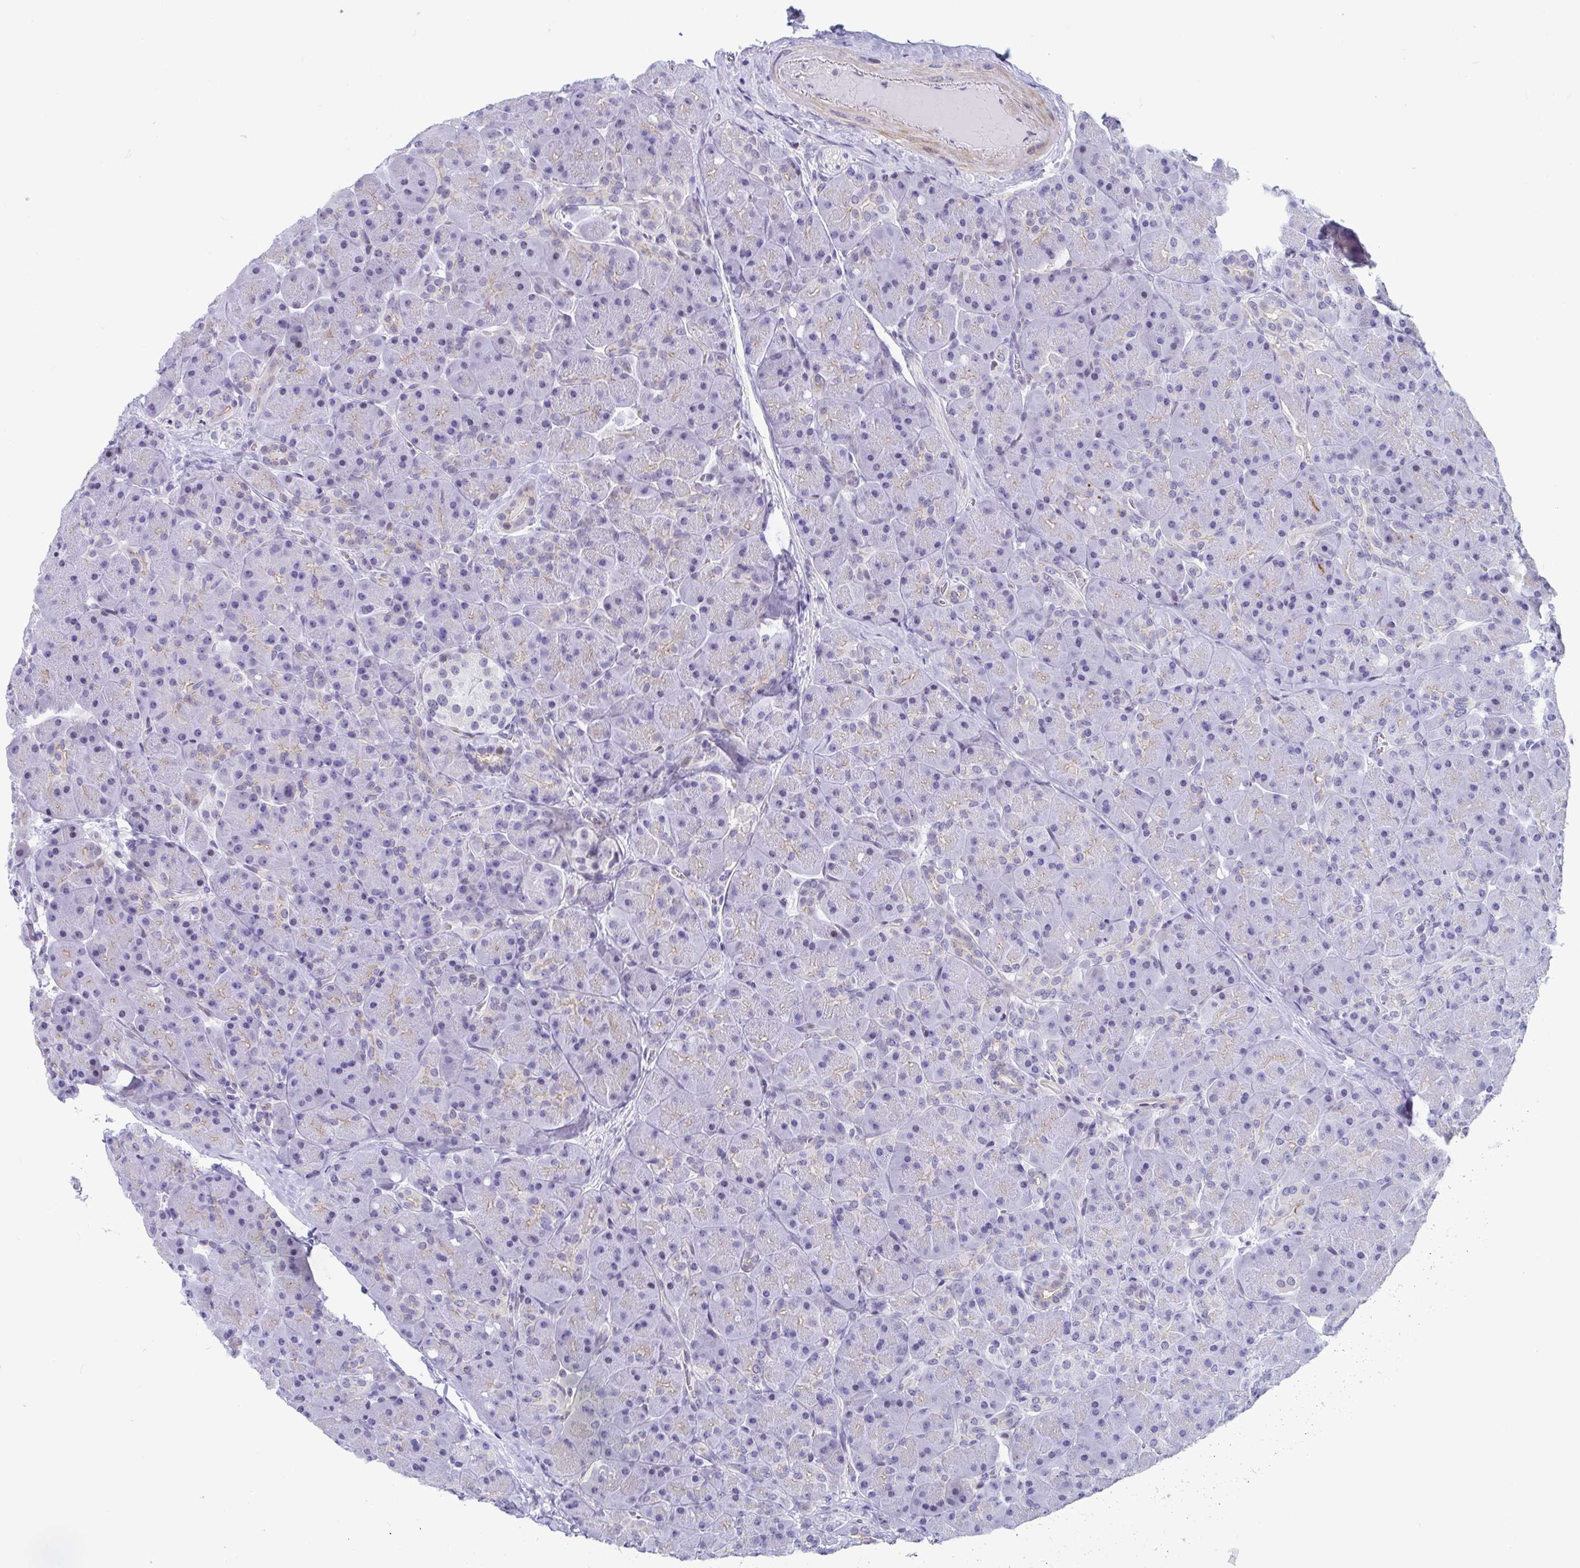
{"staining": {"intensity": "weak", "quantity": "<25%", "location": "cytoplasmic/membranous"}, "tissue": "pancreas", "cell_type": "Exocrine glandular cells", "image_type": "normal", "snomed": [{"axis": "morphology", "description": "Normal tissue, NOS"}, {"axis": "topography", "description": "Pancreas"}], "caption": "Exocrine glandular cells show no significant staining in normal pancreas.", "gene": "WDR72", "patient": {"sex": "male", "age": 55}}